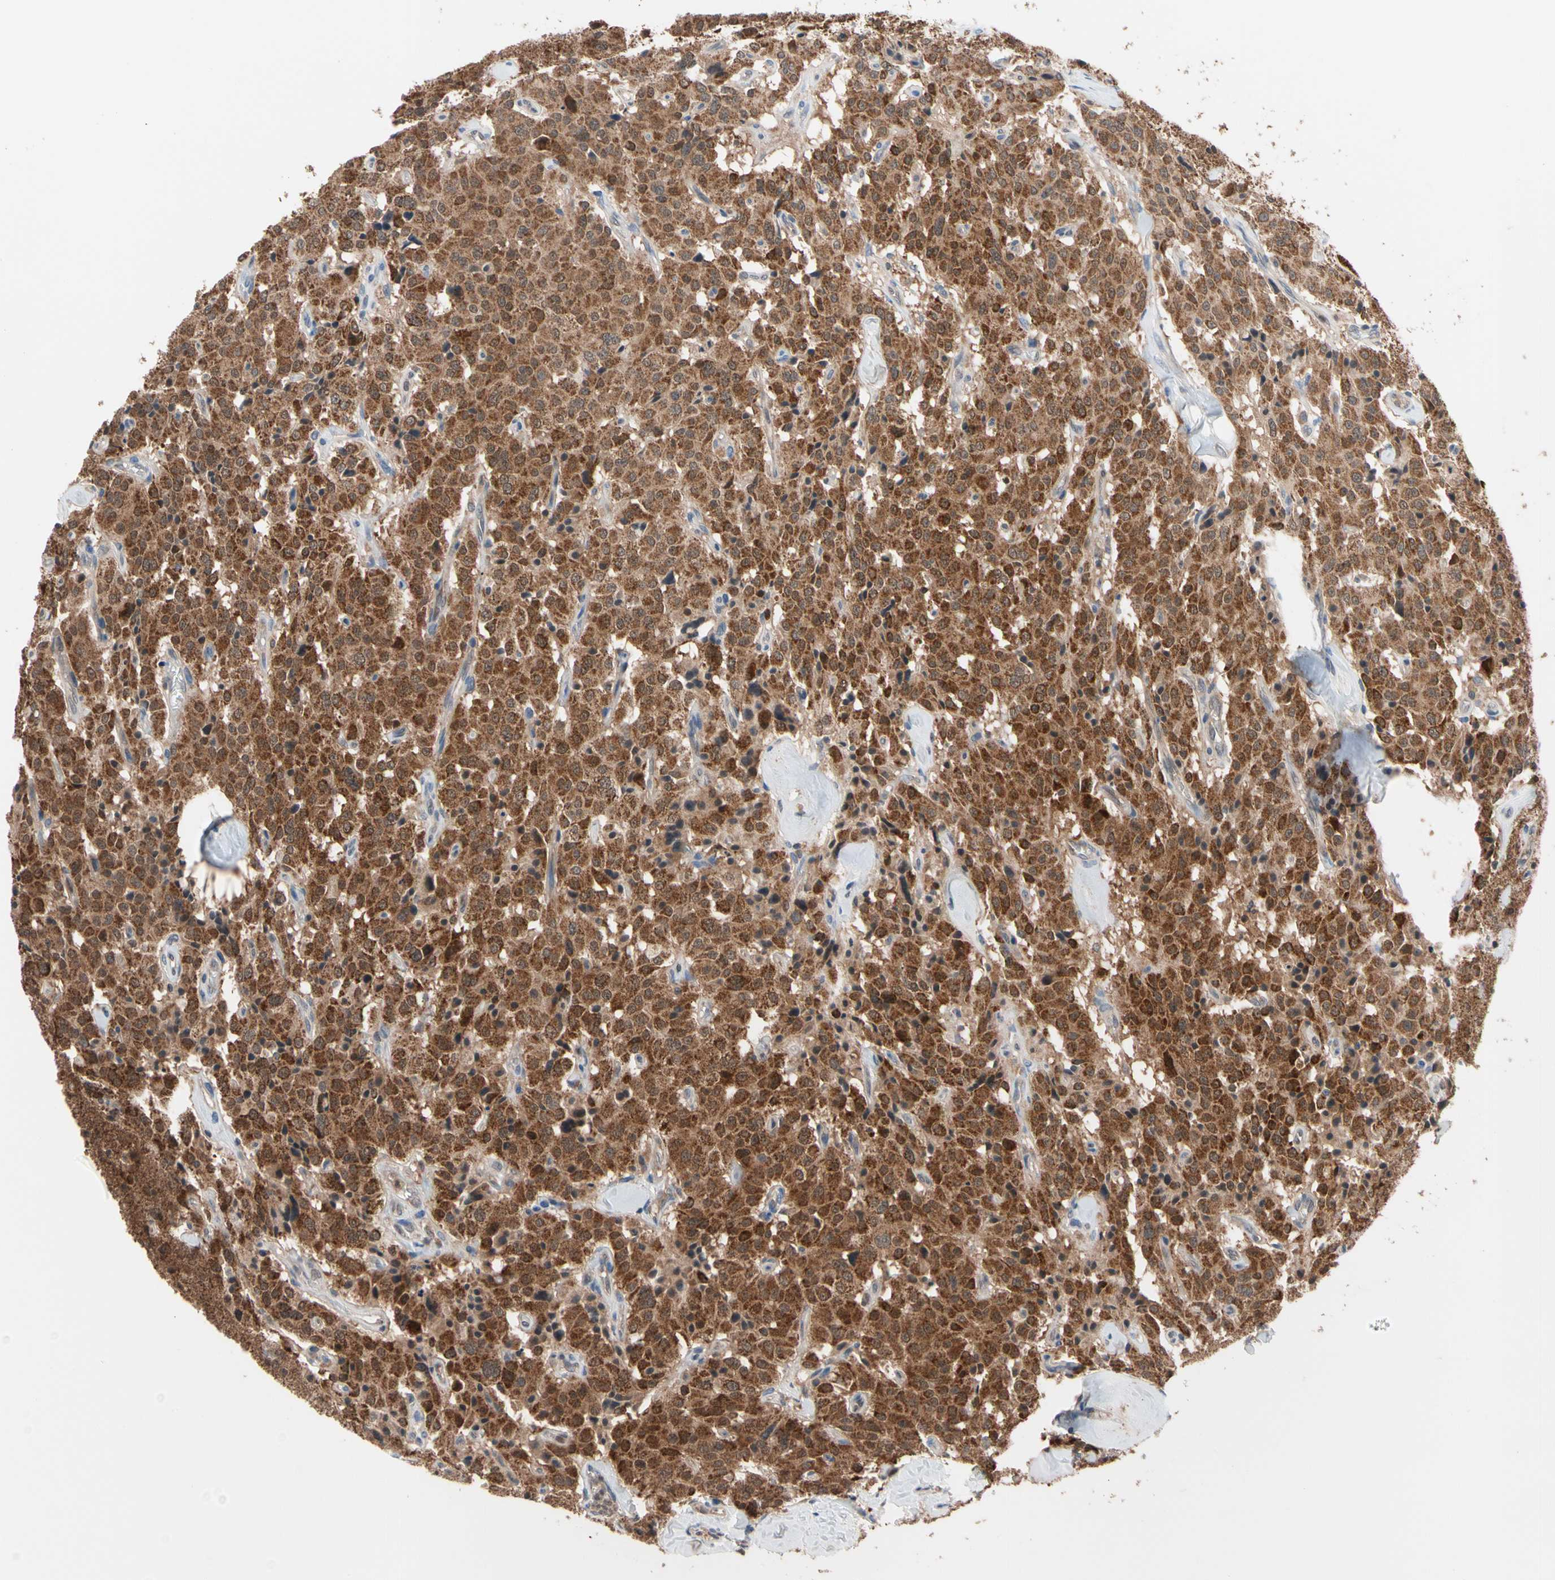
{"staining": {"intensity": "strong", "quantity": ">75%", "location": "cytoplasmic/membranous"}, "tissue": "carcinoid", "cell_type": "Tumor cells", "image_type": "cancer", "snomed": [{"axis": "morphology", "description": "Carcinoid, malignant, NOS"}, {"axis": "topography", "description": "Lung"}], "caption": "A photomicrograph showing strong cytoplasmic/membranous staining in approximately >75% of tumor cells in malignant carcinoid, as visualized by brown immunohistochemical staining.", "gene": "MTHFS", "patient": {"sex": "male", "age": 30}}